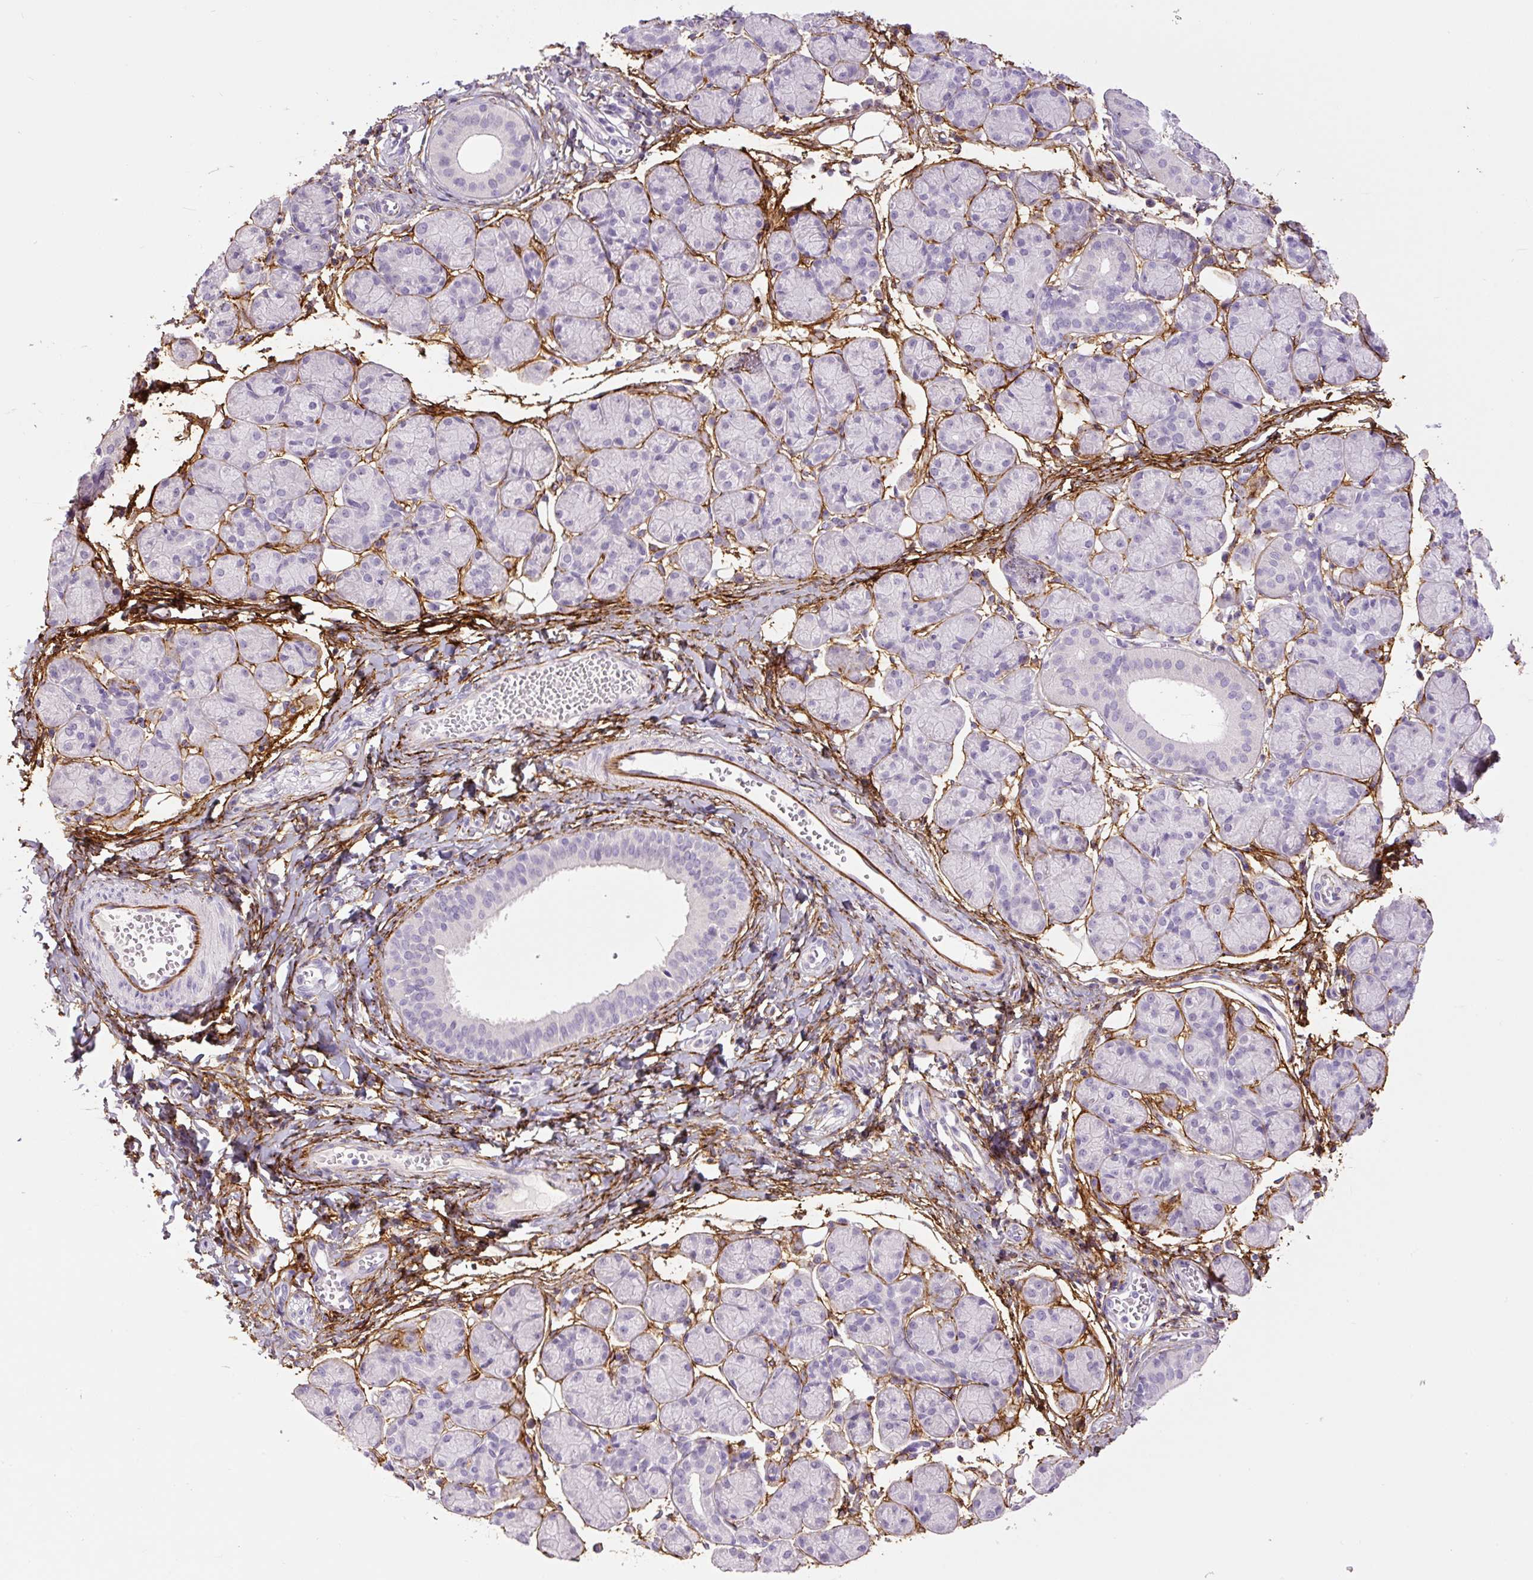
{"staining": {"intensity": "negative", "quantity": "none", "location": "none"}, "tissue": "salivary gland", "cell_type": "Glandular cells", "image_type": "normal", "snomed": [{"axis": "morphology", "description": "Normal tissue, NOS"}, {"axis": "morphology", "description": "Inflammation, NOS"}, {"axis": "topography", "description": "Lymph node"}, {"axis": "topography", "description": "Salivary gland"}], "caption": "This is an immunohistochemistry (IHC) photomicrograph of normal salivary gland. There is no expression in glandular cells.", "gene": "FBN1", "patient": {"sex": "male", "age": 3}}